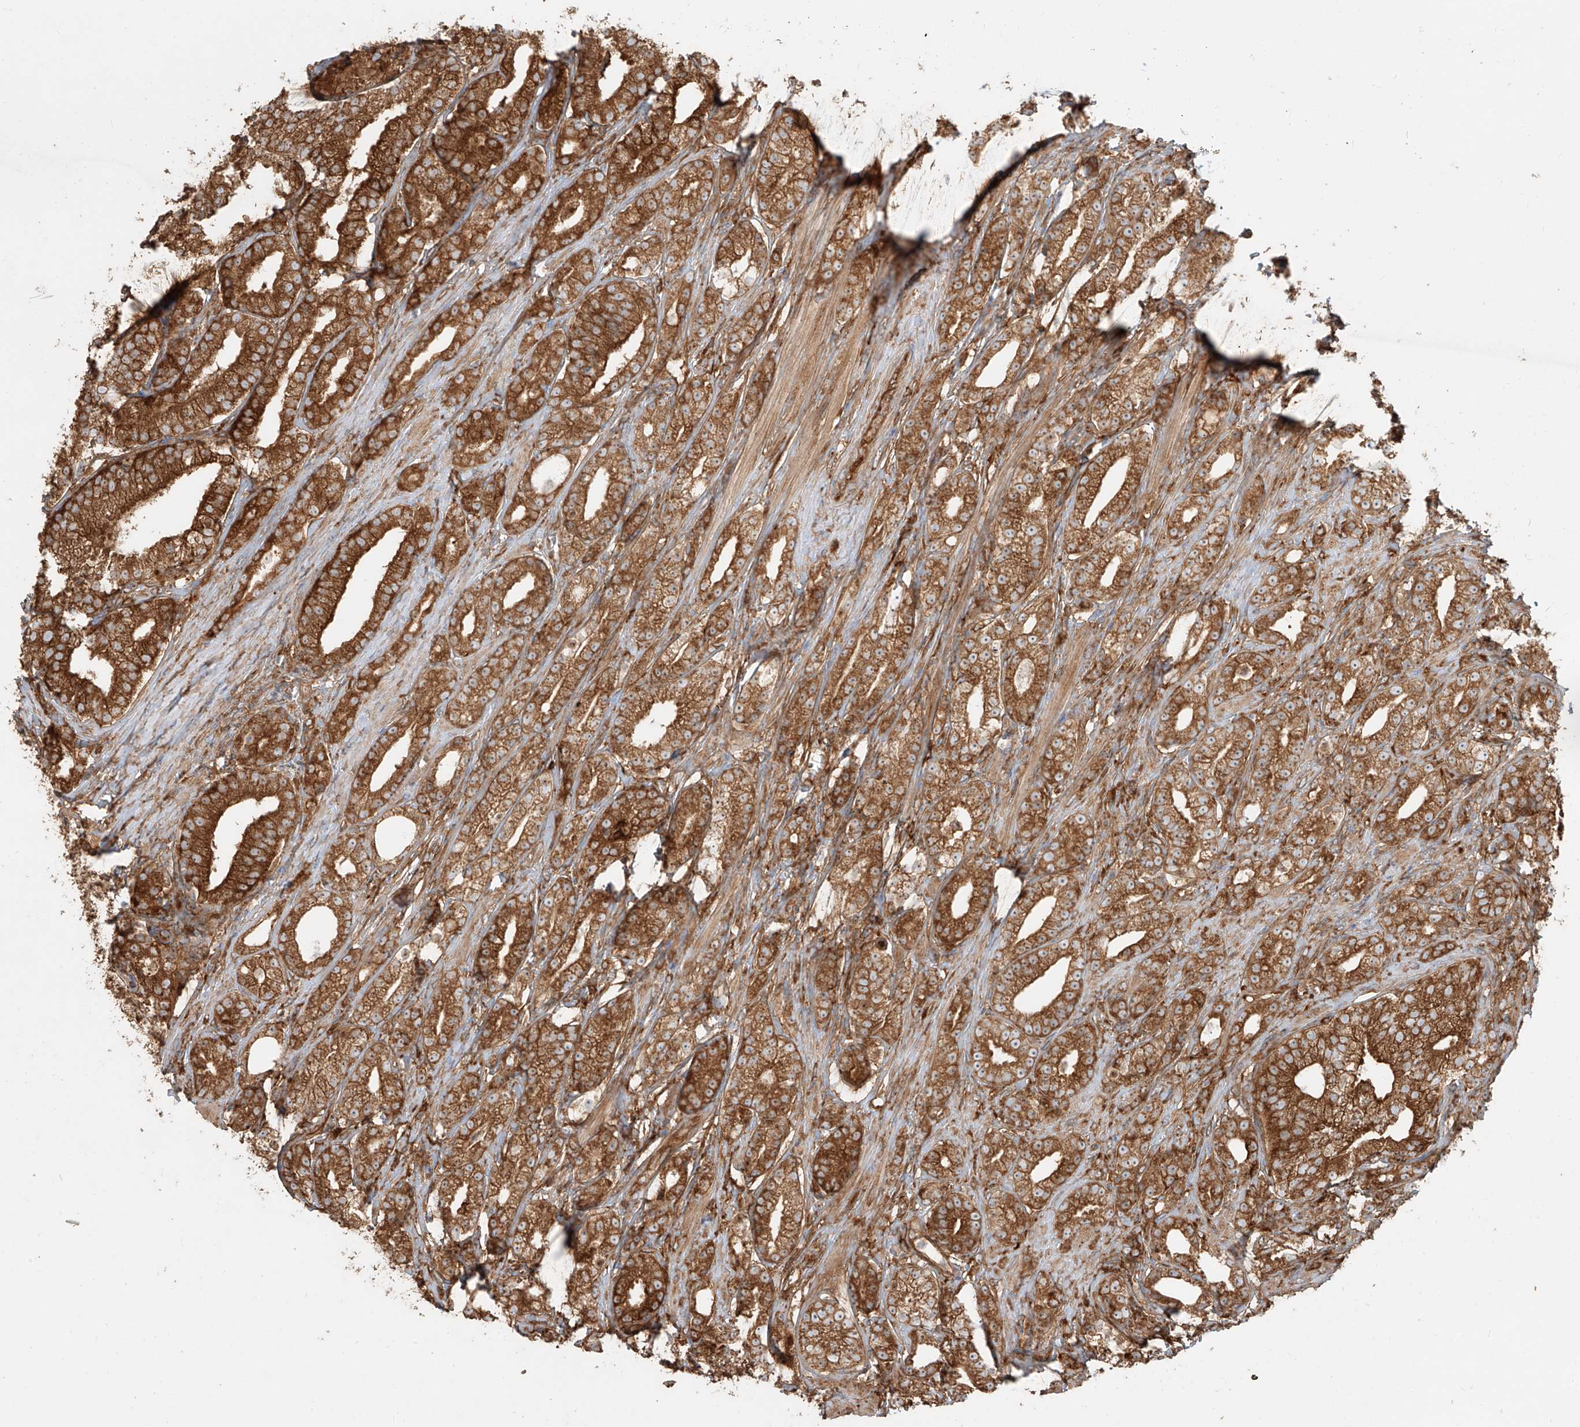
{"staining": {"intensity": "strong", "quantity": ">75%", "location": "cytoplasmic/membranous,nuclear"}, "tissue": "prostate cancer", "cell_type": "Tumor cells", "image_type": "cancer", "snomed": [{"axis": "morphology", "description": "Adenocarcinoma, High grade"}, {"axis": "topography", "description": "Prostate"}], "caption": "Prostate cancer (adenocarcinoma (high-grade)) tissue shows strong cytoplasmic/membranous and nuclear expression in about >75% of tumor cells, visualized by immunohistochemistry.", "gene": "SNX9", "patient": {"sex": "male", "age": 69}}